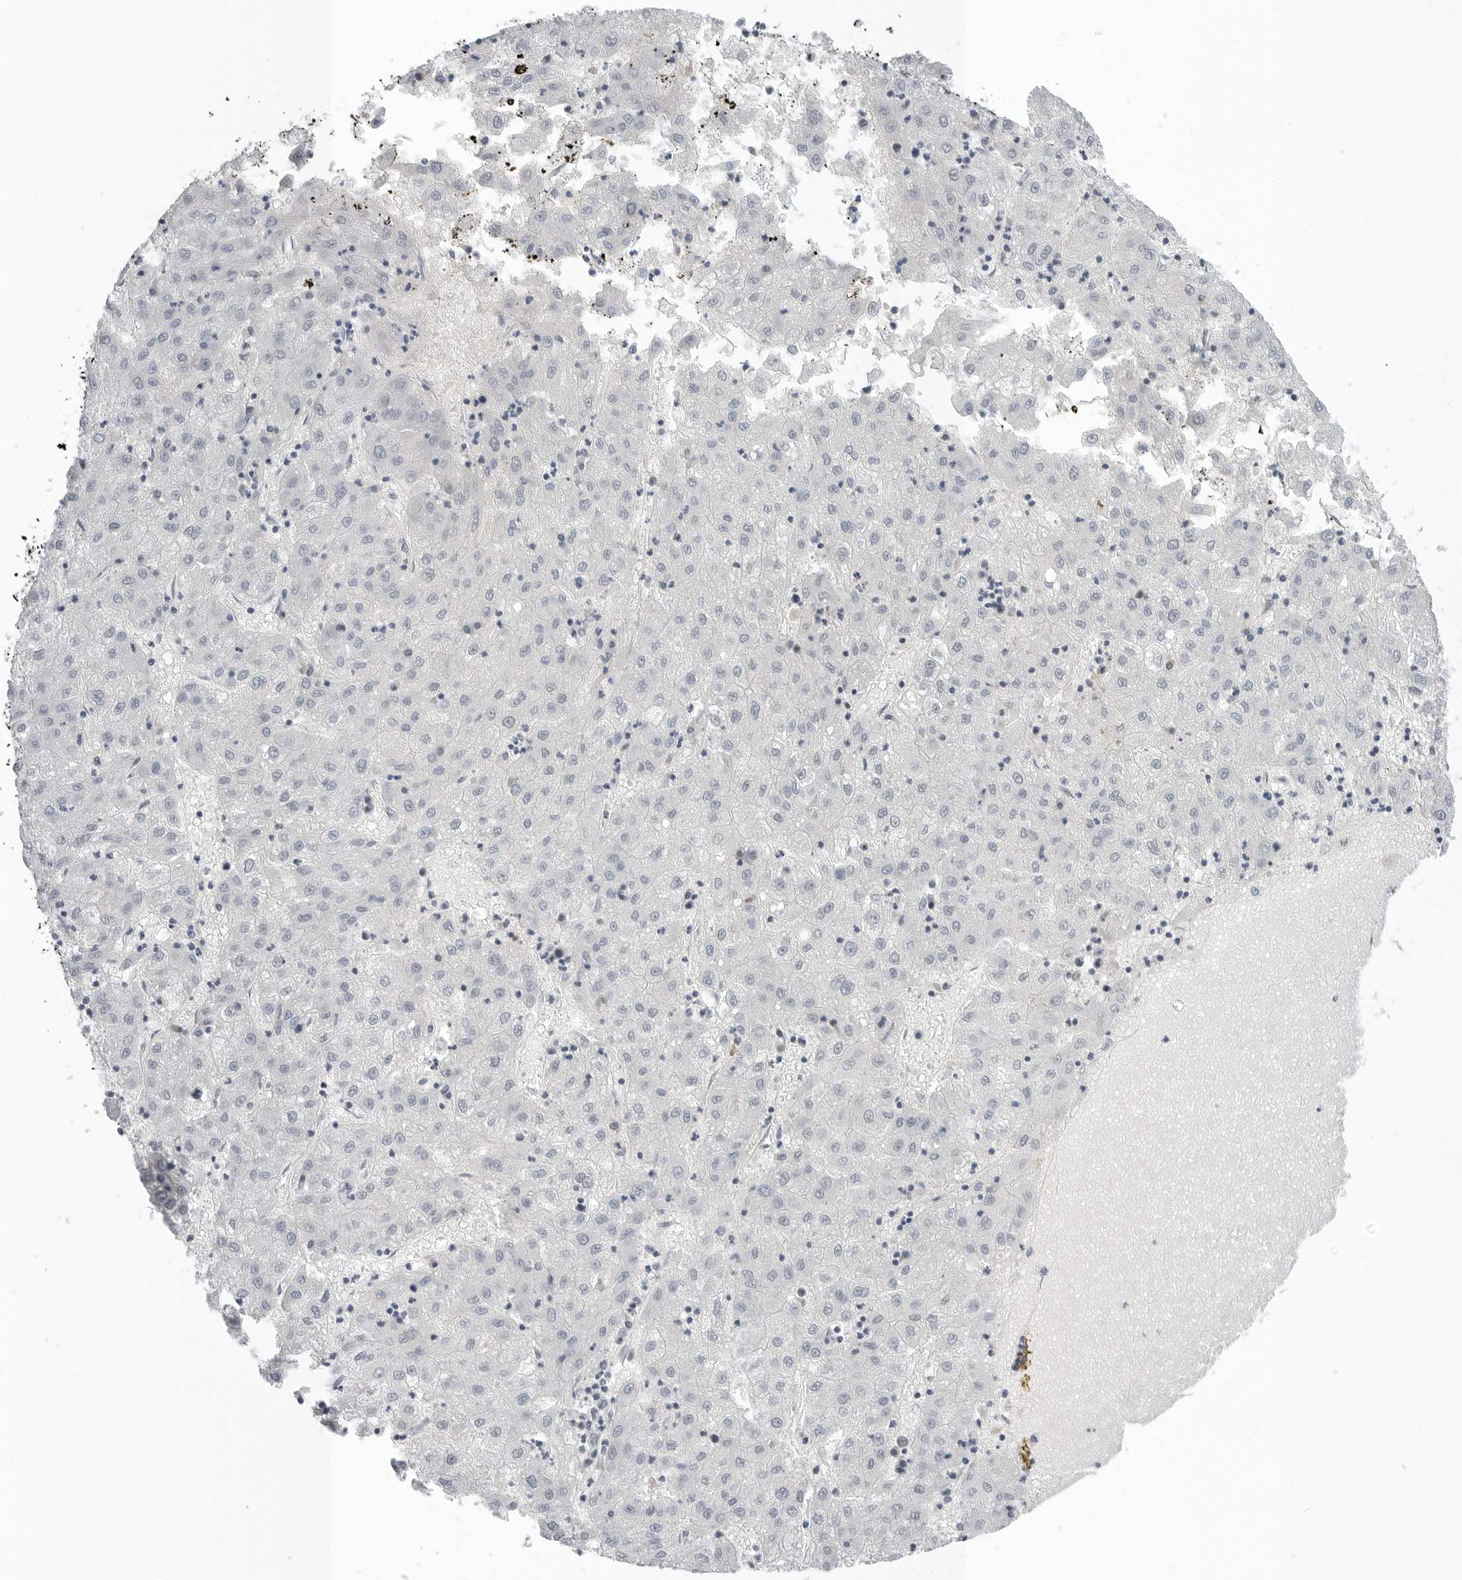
{"staining": {"intensity": "negative", "quantity": "none", "location": "none"}, "tissue": "liver cancer", "cell_type": "Tumor cells", "image_type": "cancer", "snomed": [{"axis": "morphology", "description": "Carcinoma, Hepatocellular, NOS"}, {"axis": "topography", "description": "Liver"}], "caption": "This is an immunohistochemistry image of human hepatocellular carcinoma (liver). There is no staining in tumor cells.", "gene": "WRAP53", "patient": {"sex": "male", "age": 72}}